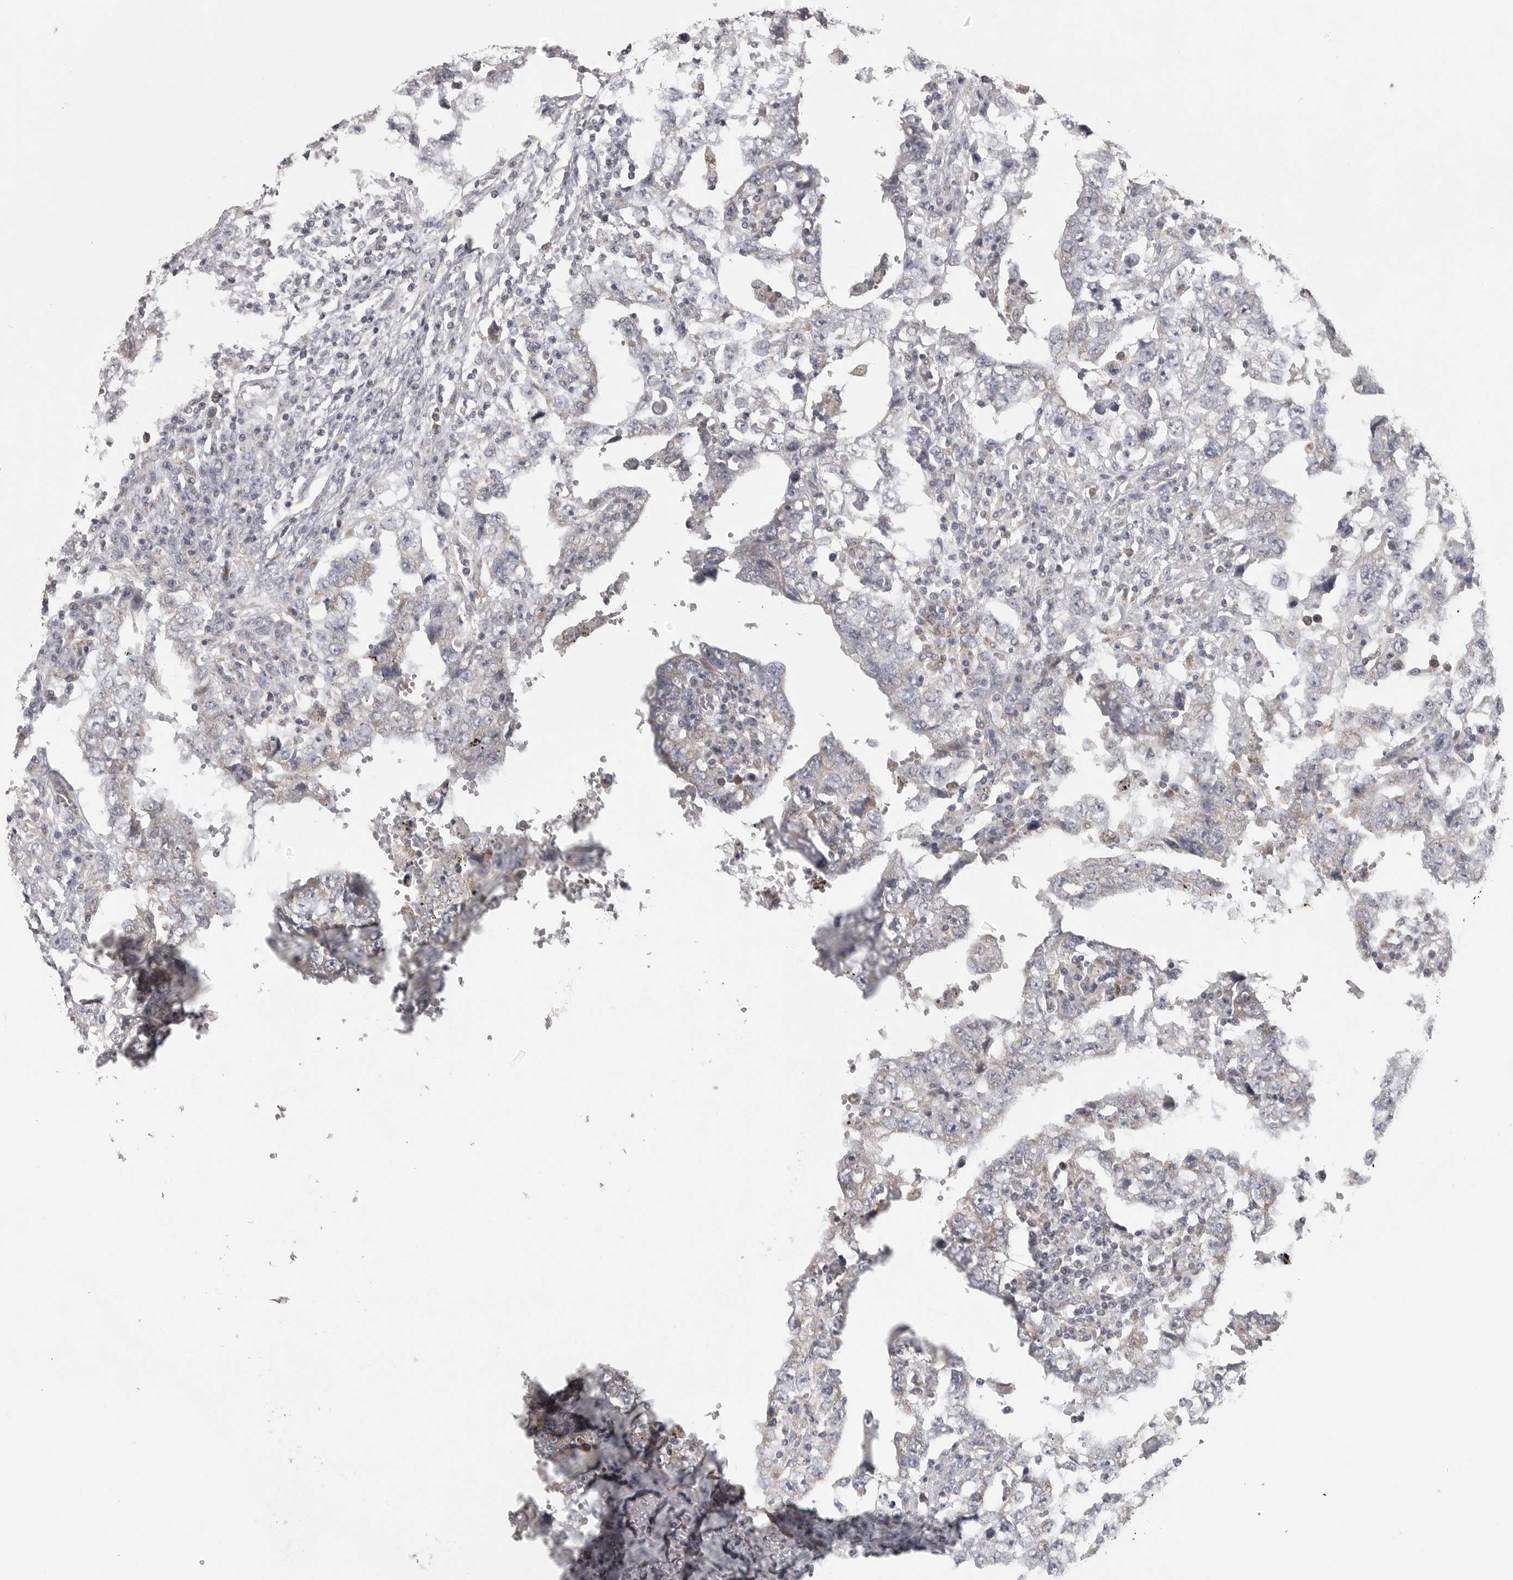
{"staining": {"intensity": "negative", "quantity": "none", "location": "none"}, "tissue": "testis cancer", "cell_type": "Tumor cells", "image_type": "cancer", "snomed": [{"axis": "morphology", "description": "Carcinoma, Embryonal, NOS"}, {"axis": "topography", "description": "Testis"}], "caption": "A high-resolution histopathology image shows immunohistochemistry (IHC) staining of testis embryonal carcinoma, which reveals no significant positivity in tumor cells.", "gene": "RXFP3", "patient": {"sex": "male", "age": 26}}